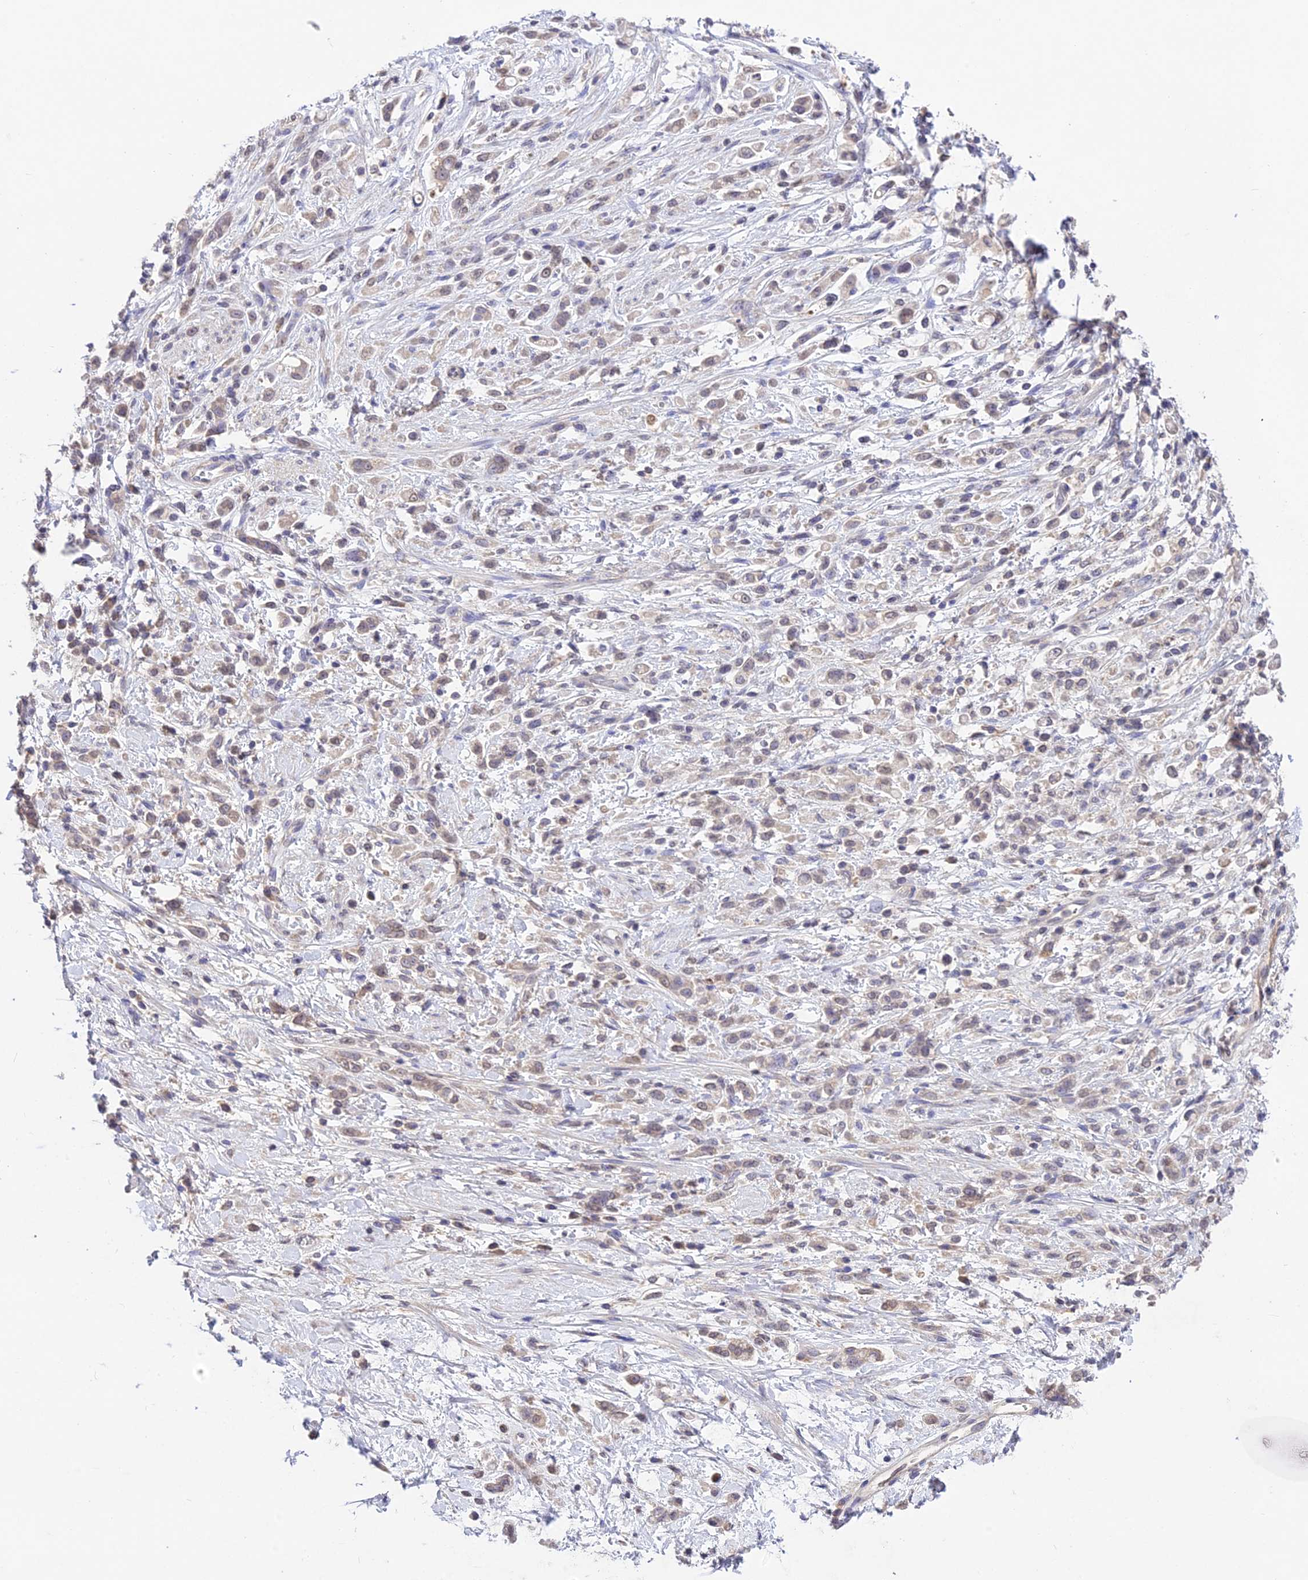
{"staining": {"intensity": "weak", "quantity": "25%-75%", "location": "nuclear"}, "tissue": "stomach cancer", "cell_type": "Tumor cells", "image_type": "cancer", "snomed": [{"axis": "morphology", "description": "Adenocarcinoma, NOS"}, {"axis": "topography", "description": "Stomach"}], "caption": "Stomach cancer stained with a protein marker shows weak staining in tumor cells.", "gene": "PGK1", "patient": {"sex": "female", "age": 60}}